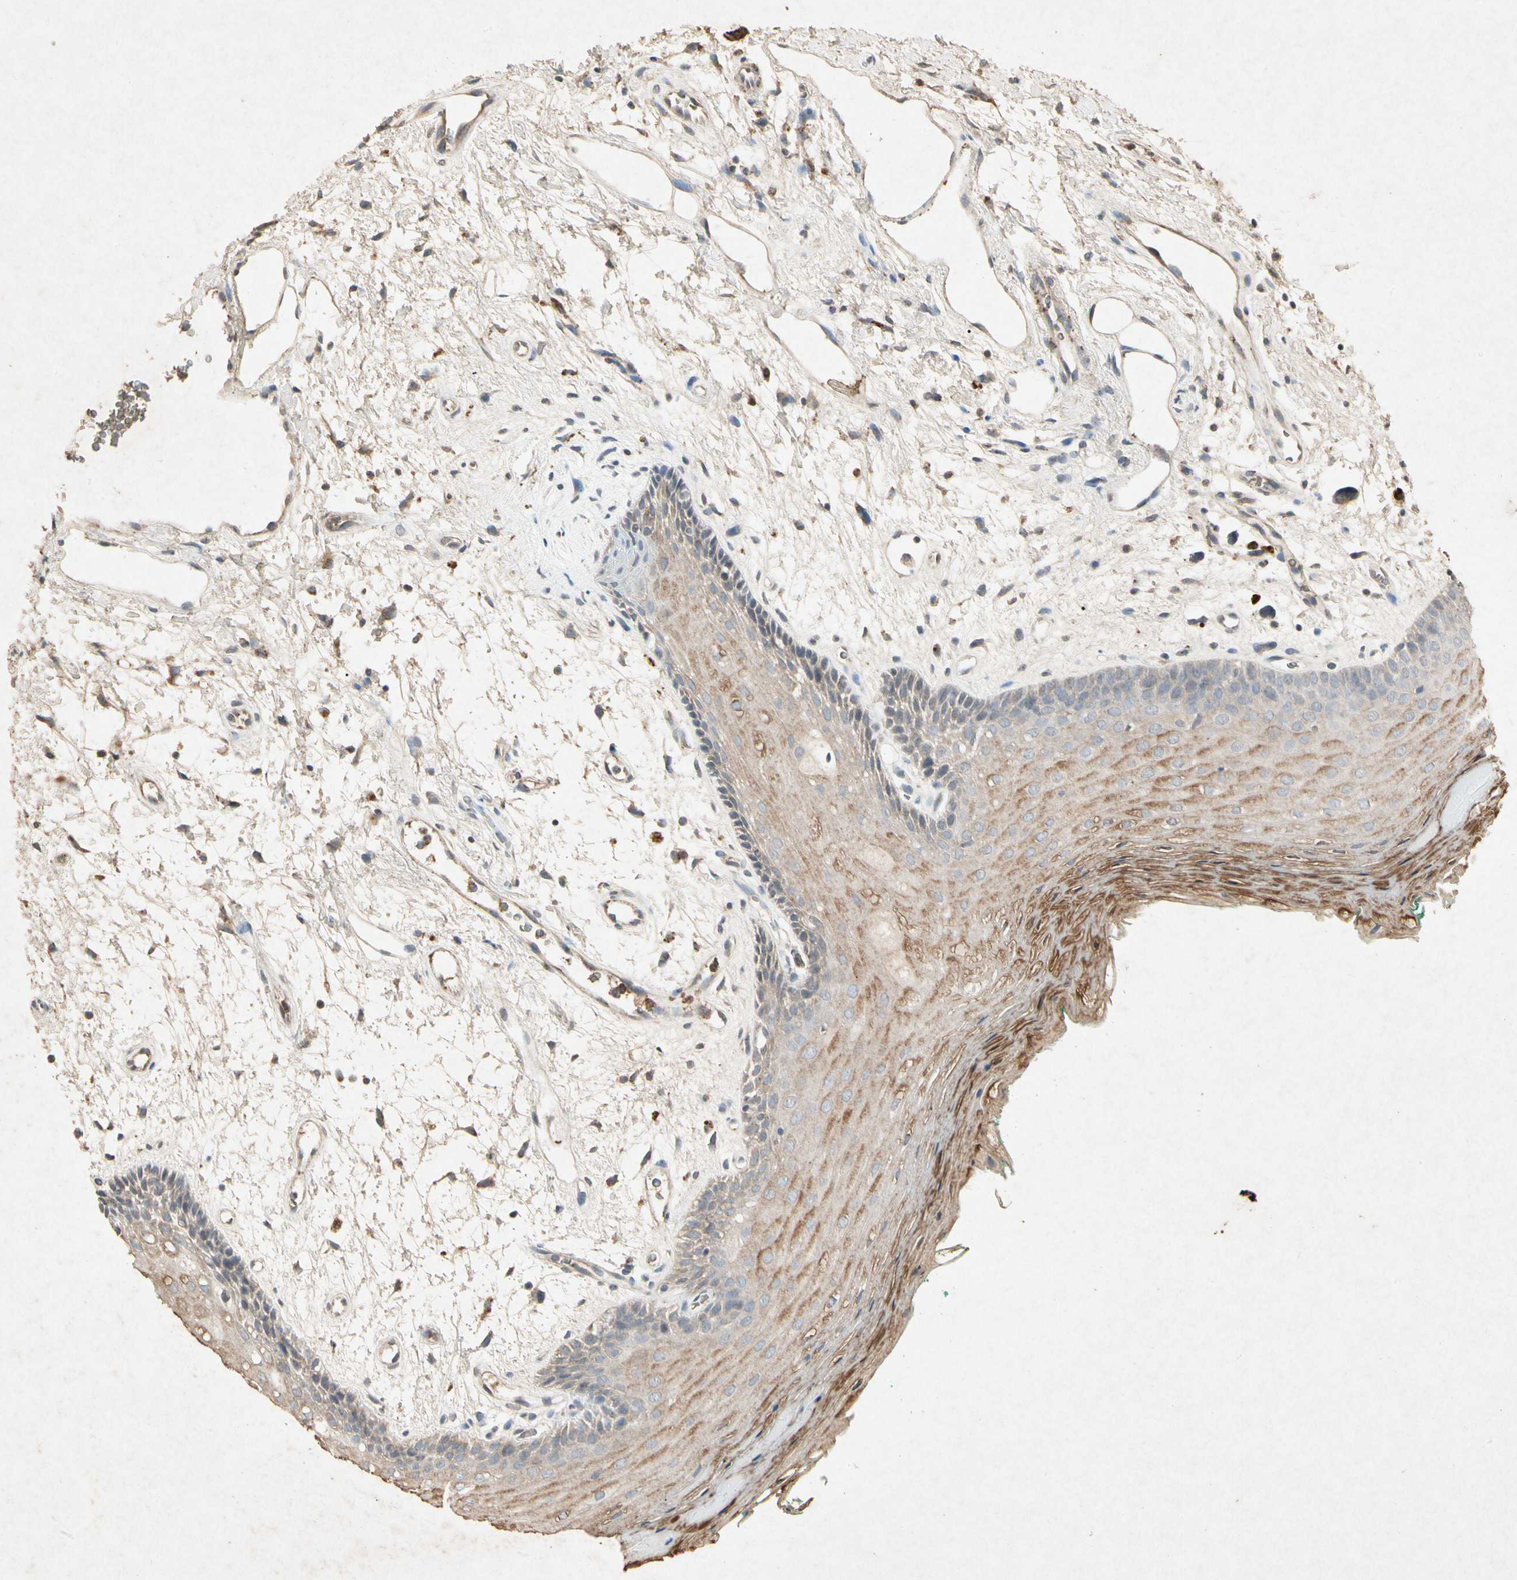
{"staining": {"intensity": "weak", "quantity": "25%-75%", "location": "cytoplasmic/membranous"}, "tissue": "oral mucosa", "cell_type": "Squamous epithelial cells", "image_type": "normal", "snomed": [{"axis": "morphology", "description": "Normal tissue, NOS"}, {"axis": "topography", "description": "Skeletal muscle"}, {"axis": "topography", "description": "Oral tissue"}, {"axis": "topography", "description": "Peripheral nerve tissue"}], "caption": "IHC image of benign oral mucosa: human oral mucosa stained using immunohistochemistry (IHC) exhibits low levels of weak protein expression localized specifically in the cytoplasmic/membranous of squamous epithelial cells, appearing as a cytoplasmic/membranous brown color.", "gene": "MSRB1", "patient": {"sex": "female", "age": 84}}